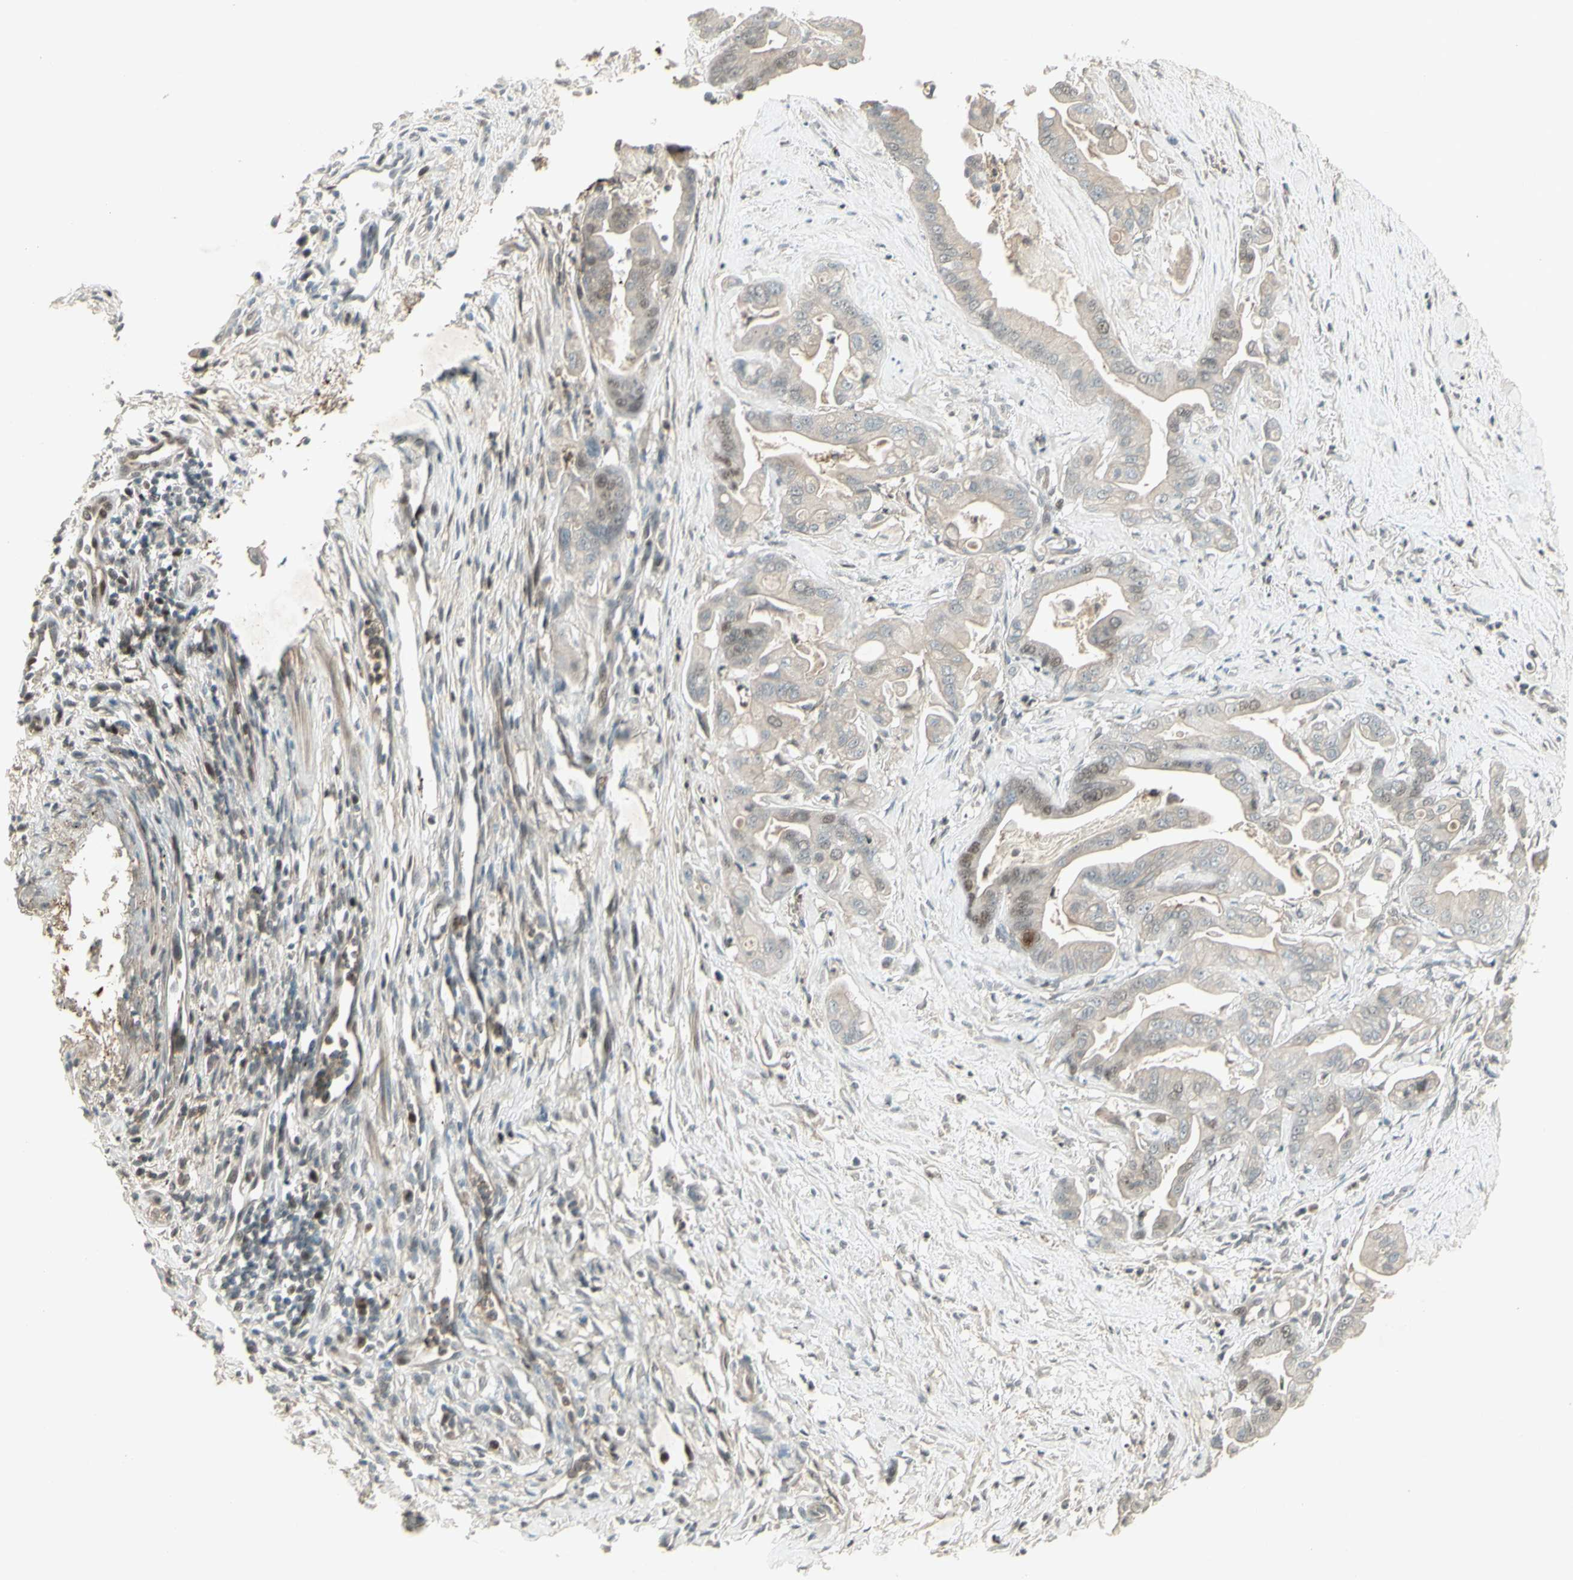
{"staining": {"intensity": "moderate", "quantity": "25%-75%", "location": "cytoplasmic/membranous,nuclear"}, "tissue": "pancreatic cancer", "cell_type": "Tumor cells", "image_type": "cancer", "snomed": [{"axis": "morphology", "description": "Adenocarcinoma, NOS"}, {"axis": "topography", "description": "Pancreas"}], "caption": "Immunohistochemical staining of human adenocarcinoma (pancreatic) reveals medium levels of moderate cytoplasmic/membranous and nuclear protein expression in about 25%-75% of tumor cells.", "gene": "MSH6", "patient": {"sex": "female", "age": 75}}